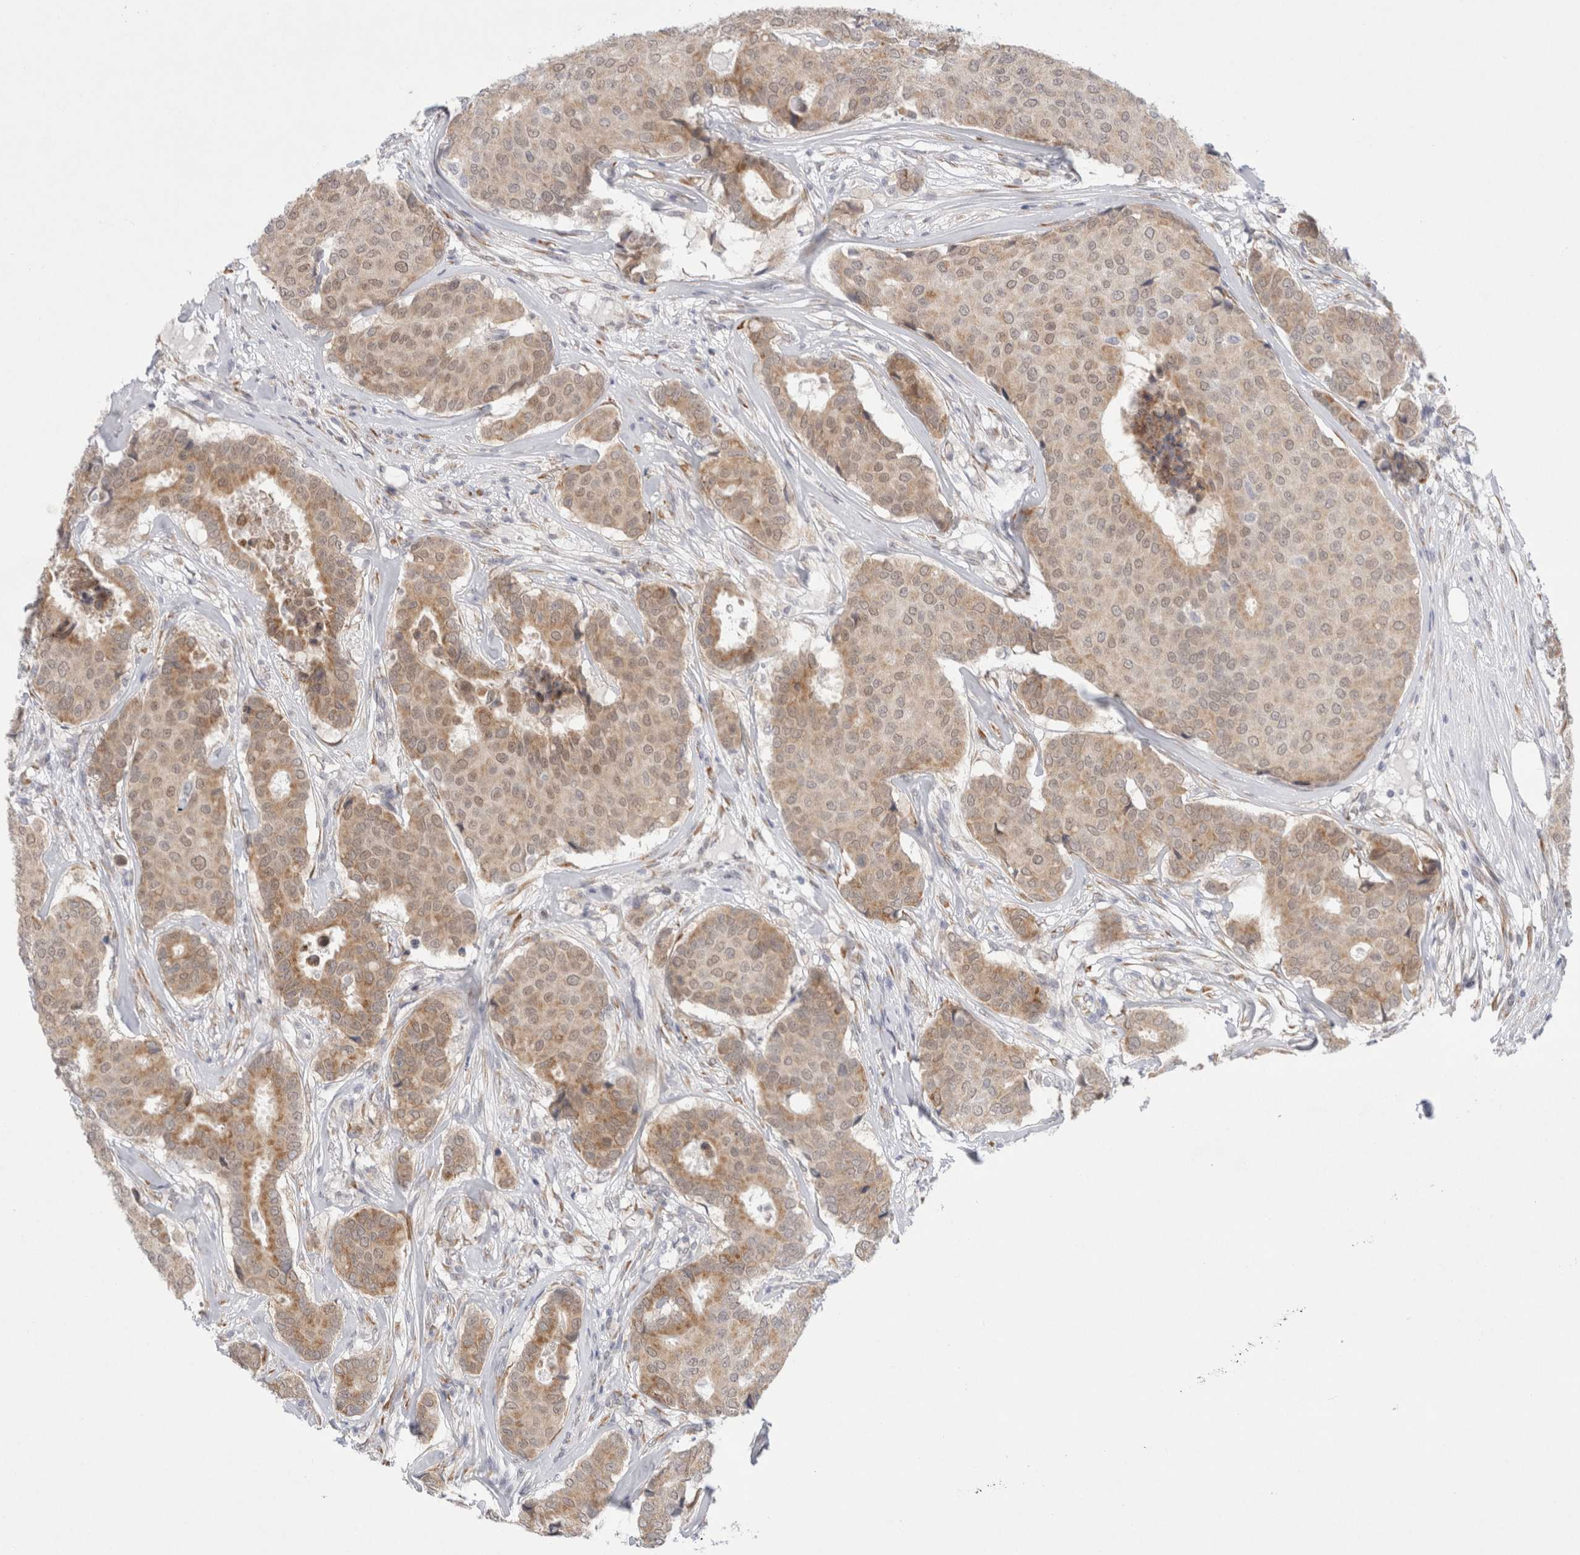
{"staining": {"intensity": "moderate", "quantity": ">75%", "location": "cytoplasmic/membranous"}, "tissue": "breast cancer", "cell_type": "Tumor cells", "image_type": "cancer", "snomed": [{"axis": "morphology", "description": "Duct carcinoma"}, {"axis": "topography", "description": "Breast"}], "caption": "Moderate cytoplasmic/membranous staining is present in about >75% of tumor cells in breast cancer.", "gene": "TRMT1L", "patient": {"sex": "female", "age": 75}}